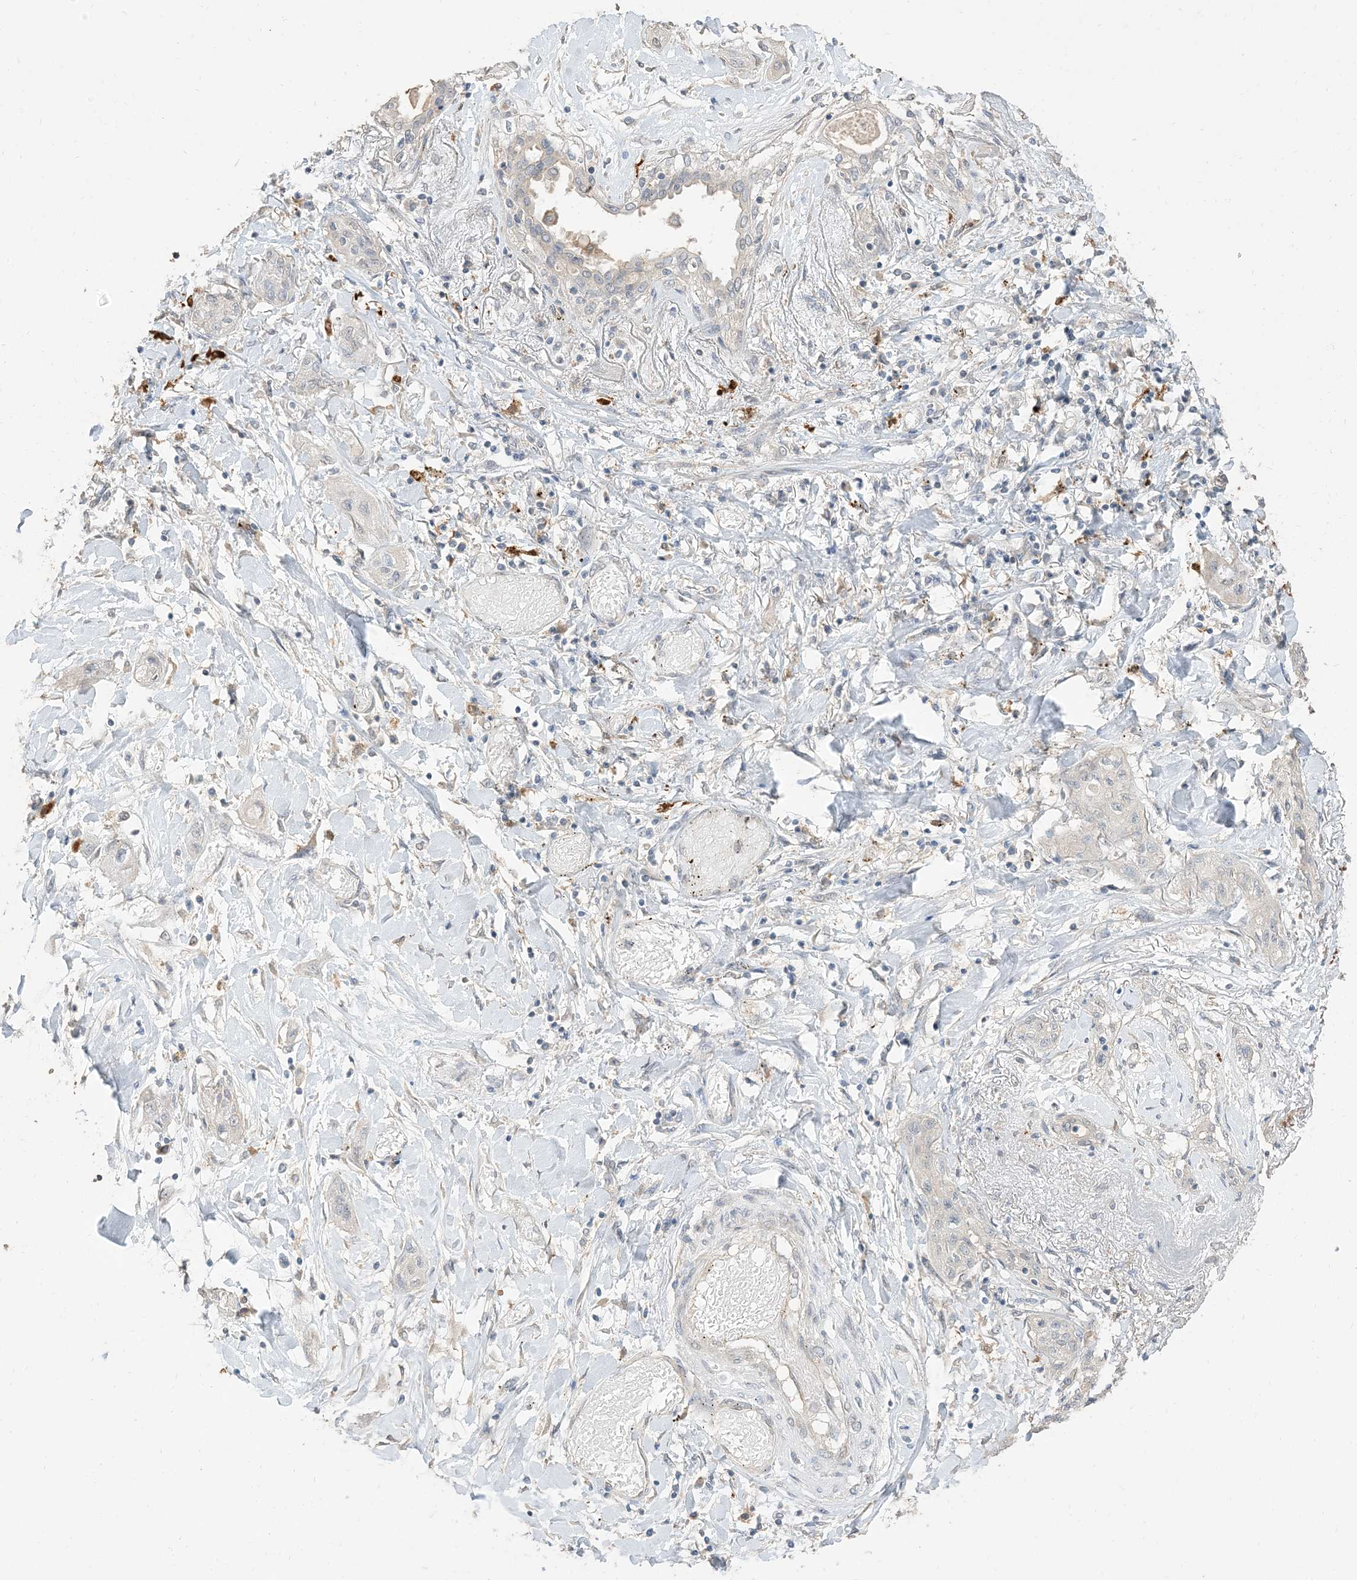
{"staining": {"intensity": "negative", "quantity": "none", "location": "none"}, "tissue": "lung cancer", "cell_type": "Tumor cells", "image_type": "cancer", "snomed": [{"axis": "morphology", "description": "Squamous cell carcinoma, NOS"}, {"axis": "topography", "description": "Lung"}], "caption": "Immunohistochemical staining of lung squamous cell carcinoma displays no significant staining in tumor cells.", "gene": "RNF175", "patient": {"sex": "female", "age": 47}}